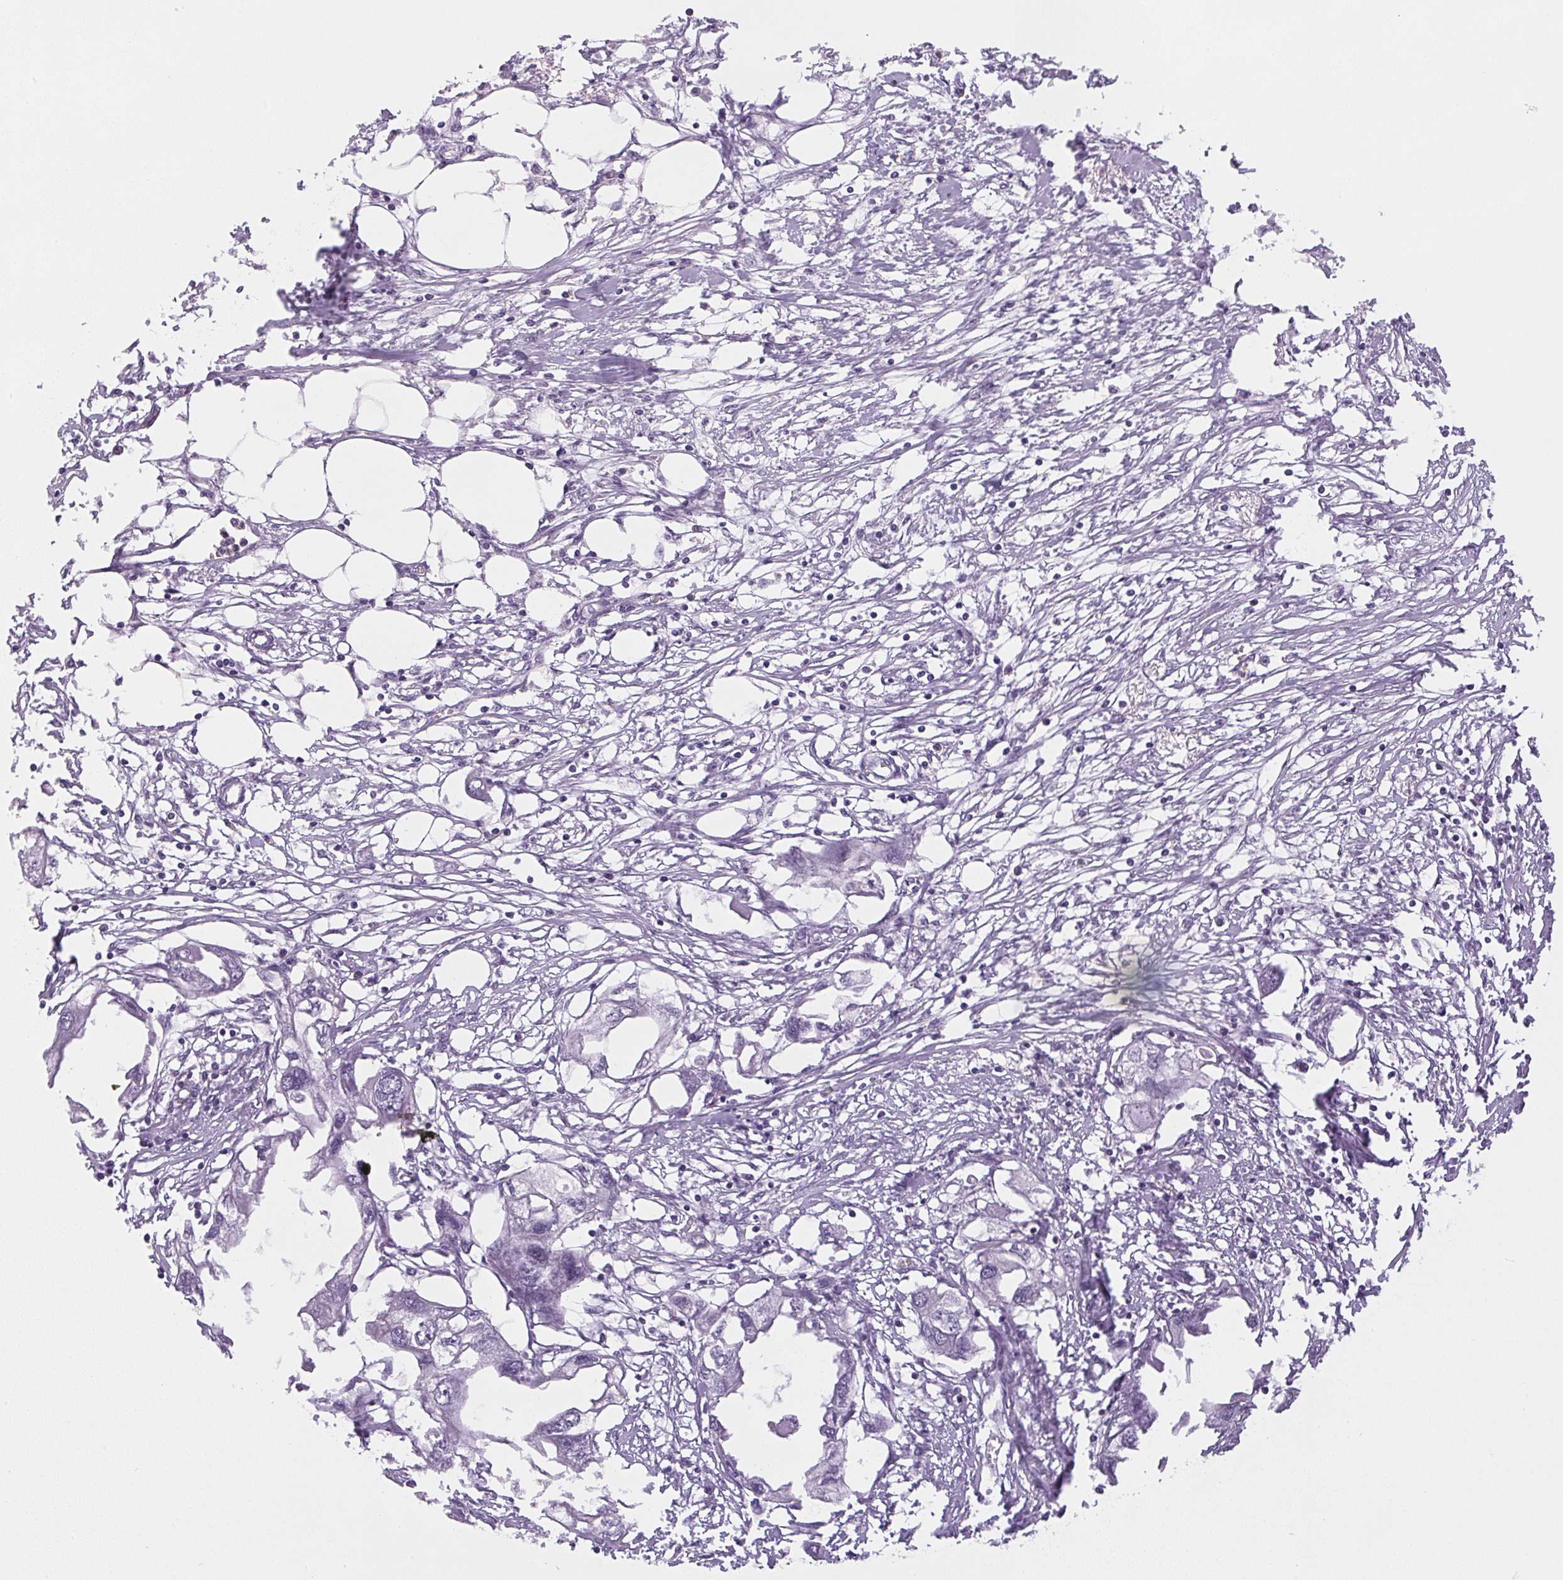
{"staining": {"intensity": "negative", "quantity": "none", "location": "none"}, "tissue": "endometrial cancer", "cell_type": "Tumor cells", "image_type": "cancer", "snomed": [{"axis": "morphology", "description": "Adenocarcinoma, NOS"}, {"axis": "morphology", "description": "Adenocarcinoma, metastatic, NOS"}, {"axis": "topography", "description": "Adipose tissue"}, {"axis": "topography", "description": "Endometrium"}], "caption": "Endometrial cancer (metastatic adenocarcinoma) stained for a protein using immunohistochemistry (IHC) shows no positivity tumor cells.", "gene": "SGF29", "patient": {"sex": "female", "age": 67}}